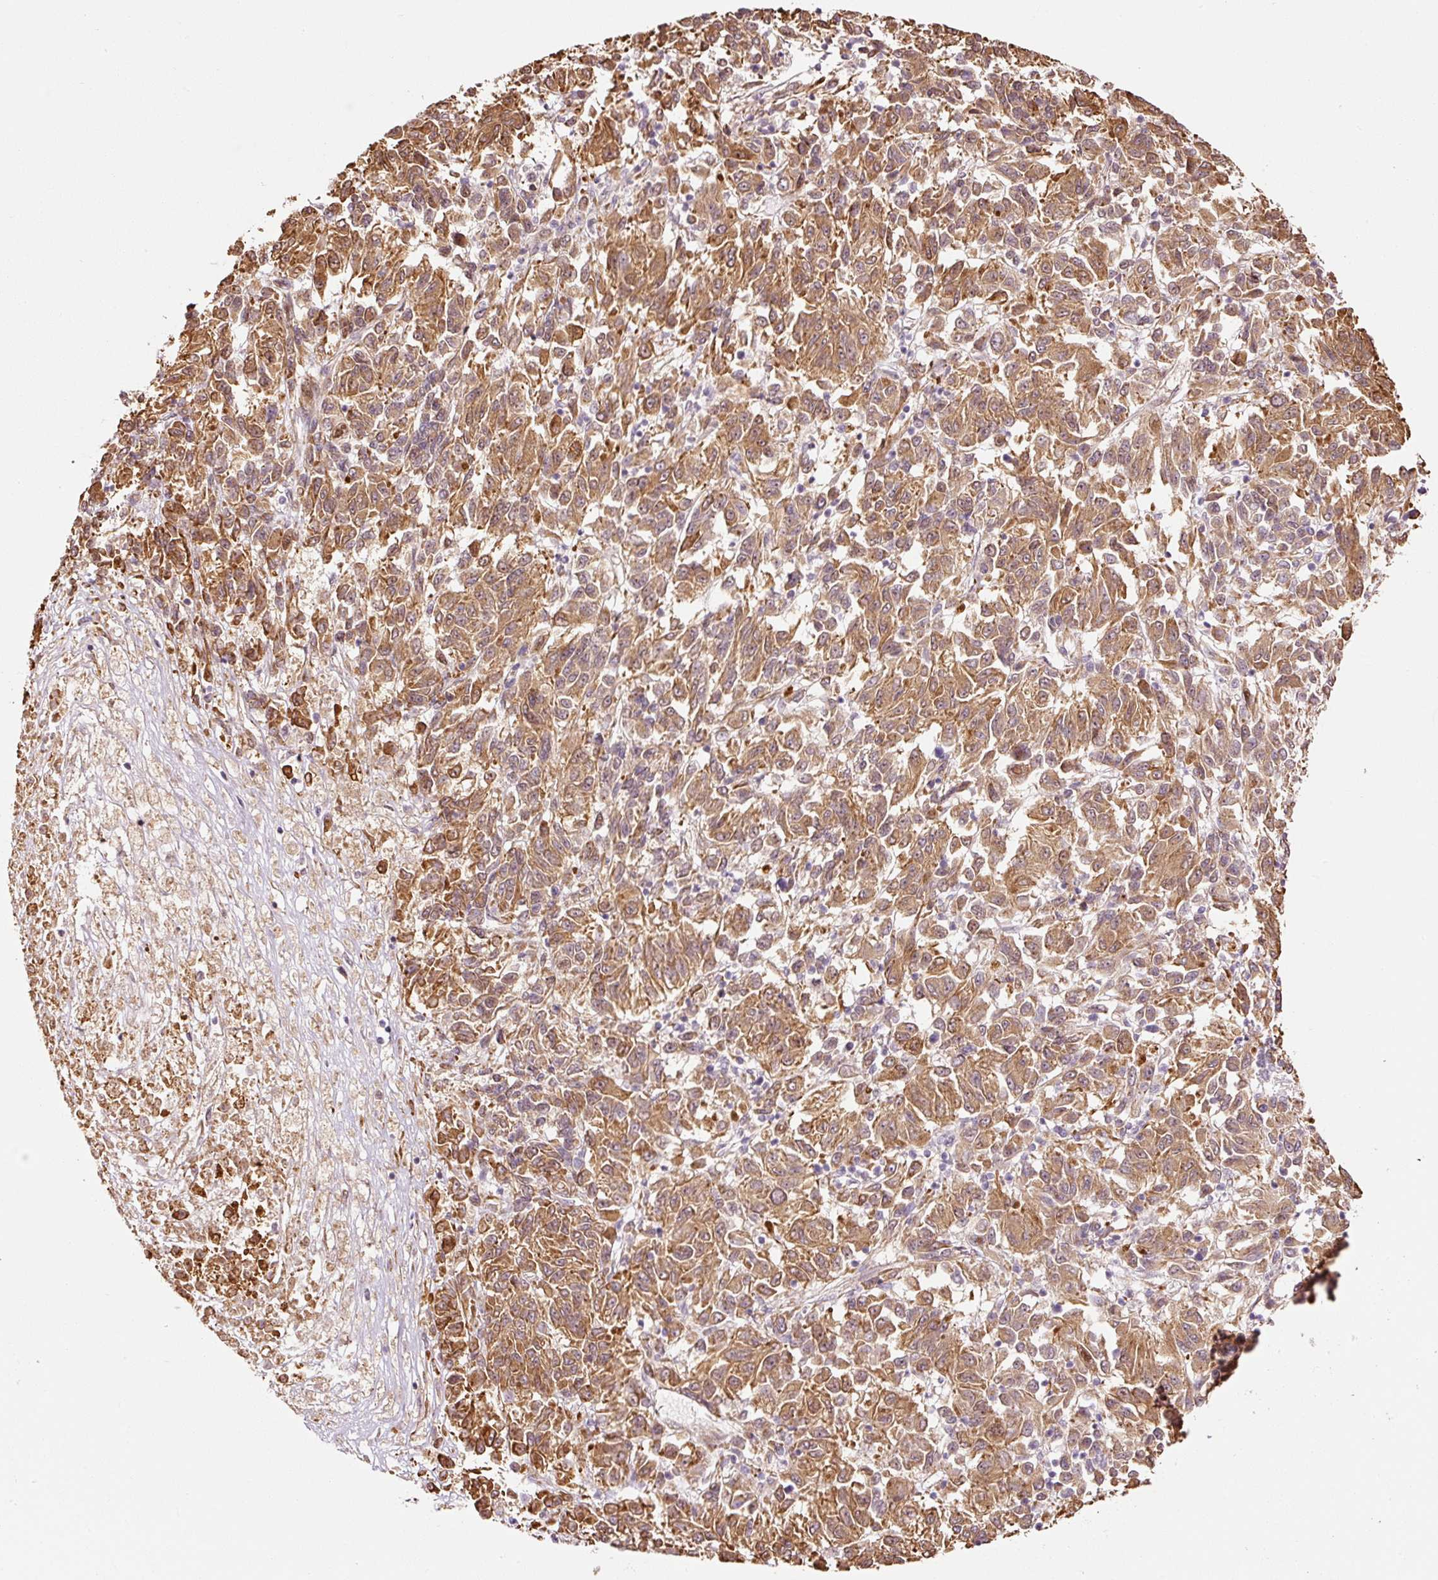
{"staining": {"intensity": "moderate", "quantity": ">75%", "location": "cytoplasmic/membranous"}, "tissue": "melanoma", "cell_type": "Tumor cells", "image_type": "cancer", "snomed": [{"axis": "morphology", "description": "Malignant melanoma, Metastatic site"}, {"axis": "topography", "description": "Lung"}], "caption": "This image displays IHC staining of melanoma, with medium moderate cytoplasmic/membranous positivity in about >75% of tumor cells.", "gene": "ETF1", "patient": {"sex": "male", "age": 64}}